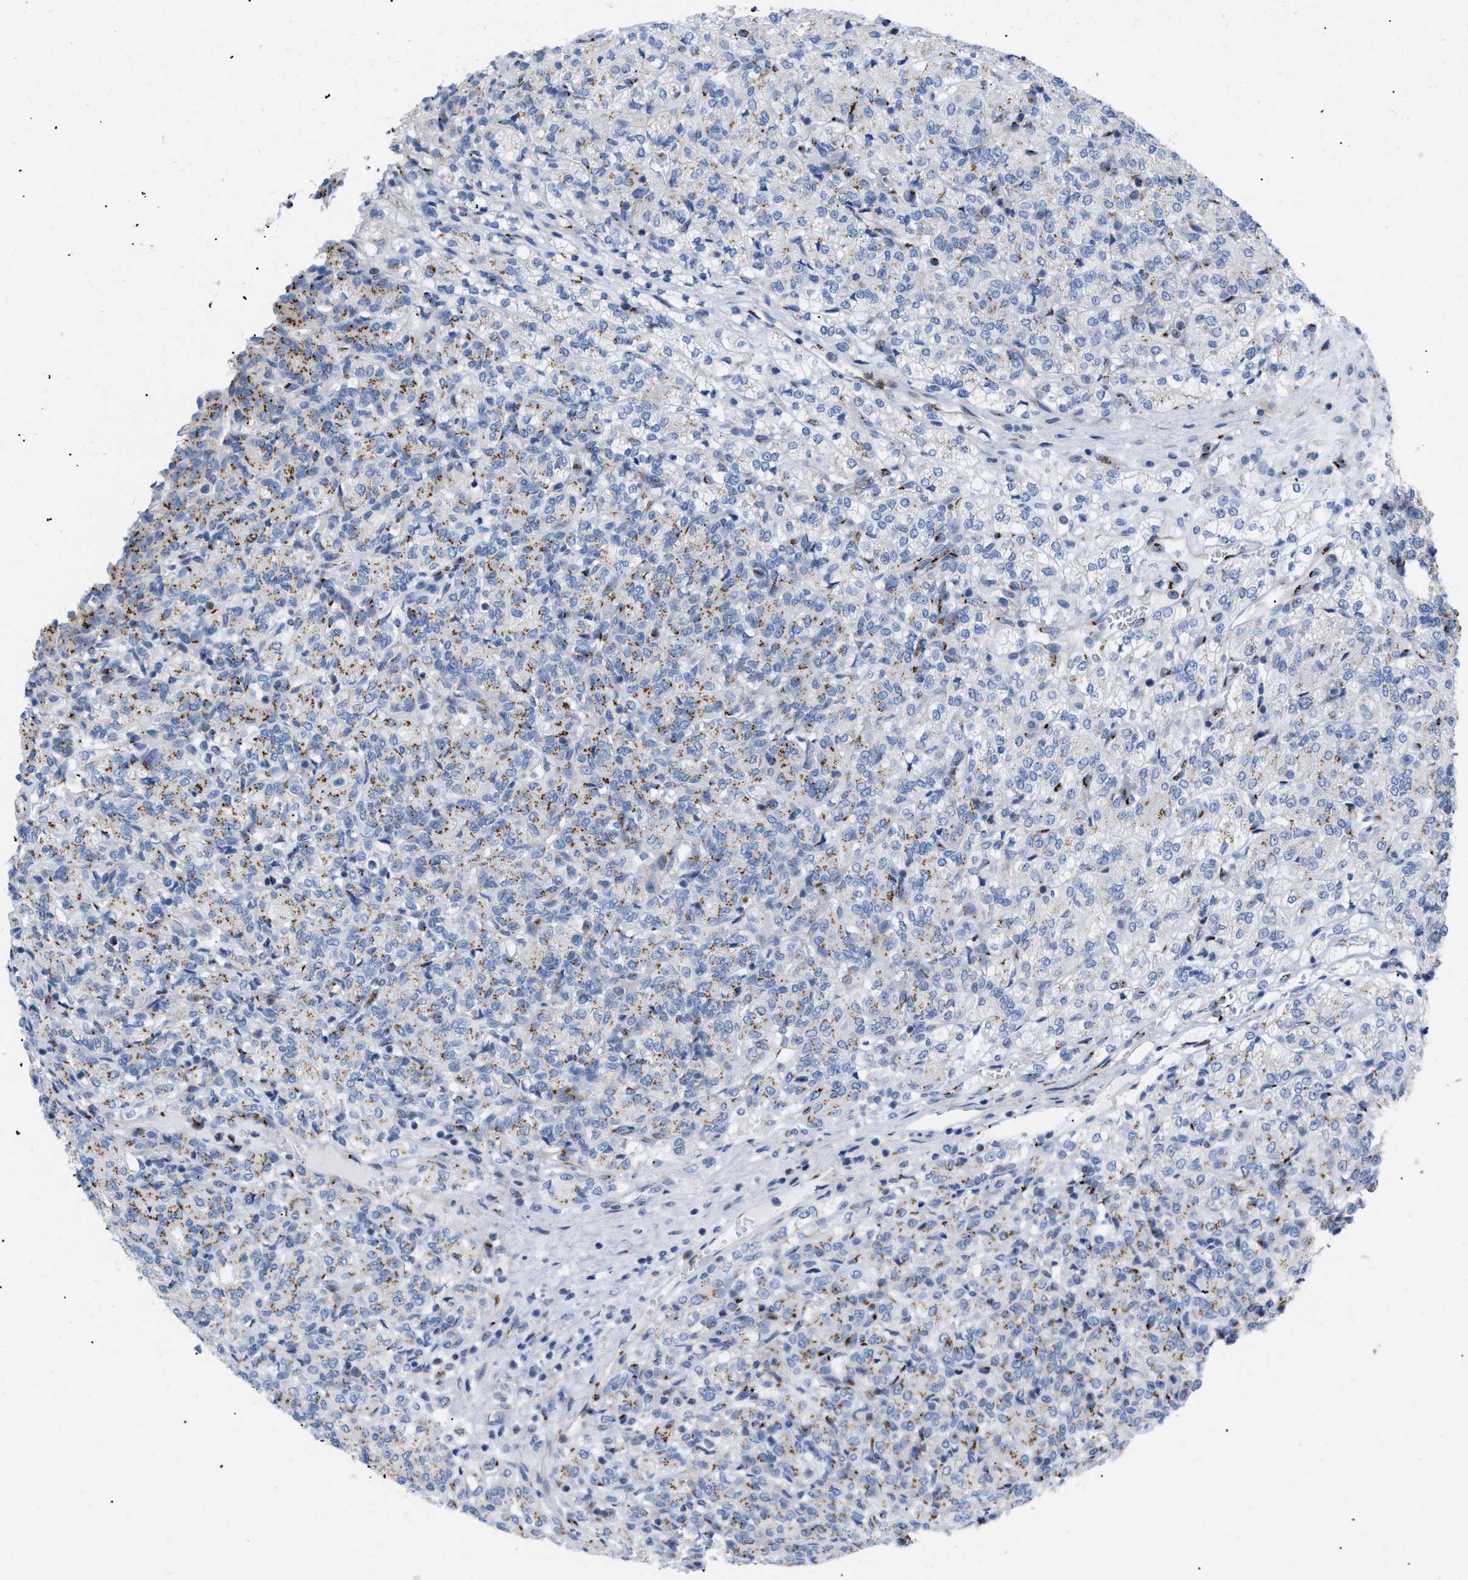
{"staining": {"intensity": "moderate", "quantity": "25%-75%", "location": "cytoplasmic/membranous"}, "tissue": "renal cancer", "cell_type": "Tumor cells", "image_type": "cancer", "snomed": [{"axis": "morphology", "description": "Adenocarcinoma, NOS"}, {"axis": "topography", "description": "Kidney"}], "caption": "Protein staining of renal cancer (adenocarcinoma) tissue shows moderate cytoplasmic/membranous positivity in approximately 25%-75% of tumor cells.", "gene": "TMEM17", "patient": {"sex": "male", "age": 77}}